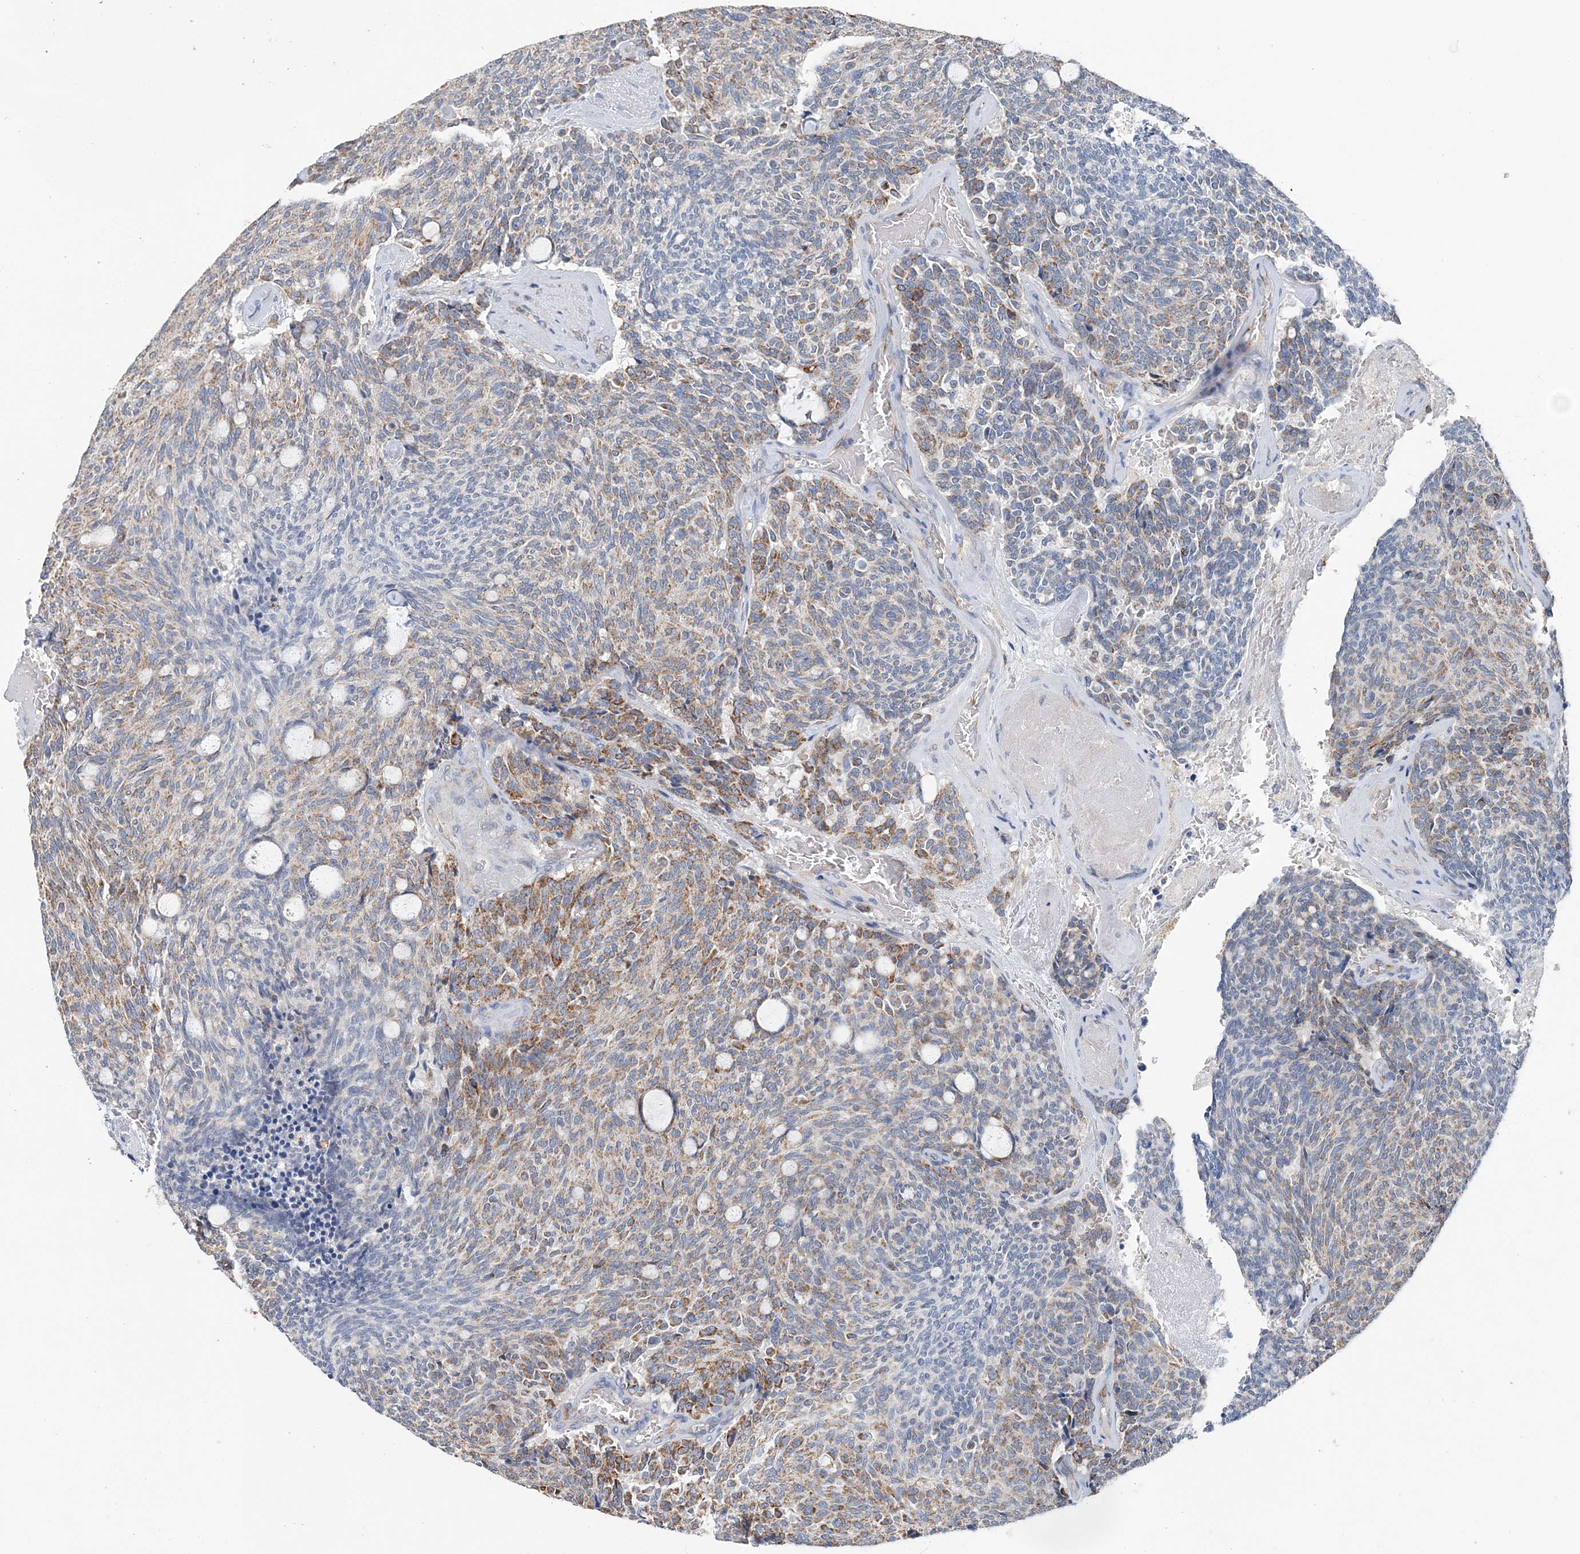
{"staining": {"intensity": "moderate", "quantity": "25%-75%", "location": "cytoplasmic/membranous"}, "tissue": "carcinoid", "cell_type": "Tumor cells", "image_type": "cancer", "snomed": [{"axis": "morphology", "description": "Carcinoid, malignant, NOS"}, {"axis": "topography", "description": "Pancreas"}], "caption": "An immunohistochemistry (IHC) micrograph of neoplastic tissue is shown. Protein staining in brown labels moderate cytoplasmic/membranous positivity in carcinoid (malignant) within tumor cells.", "gene": "SPRY2", "patient": {"sex": "female", "age": 54}}